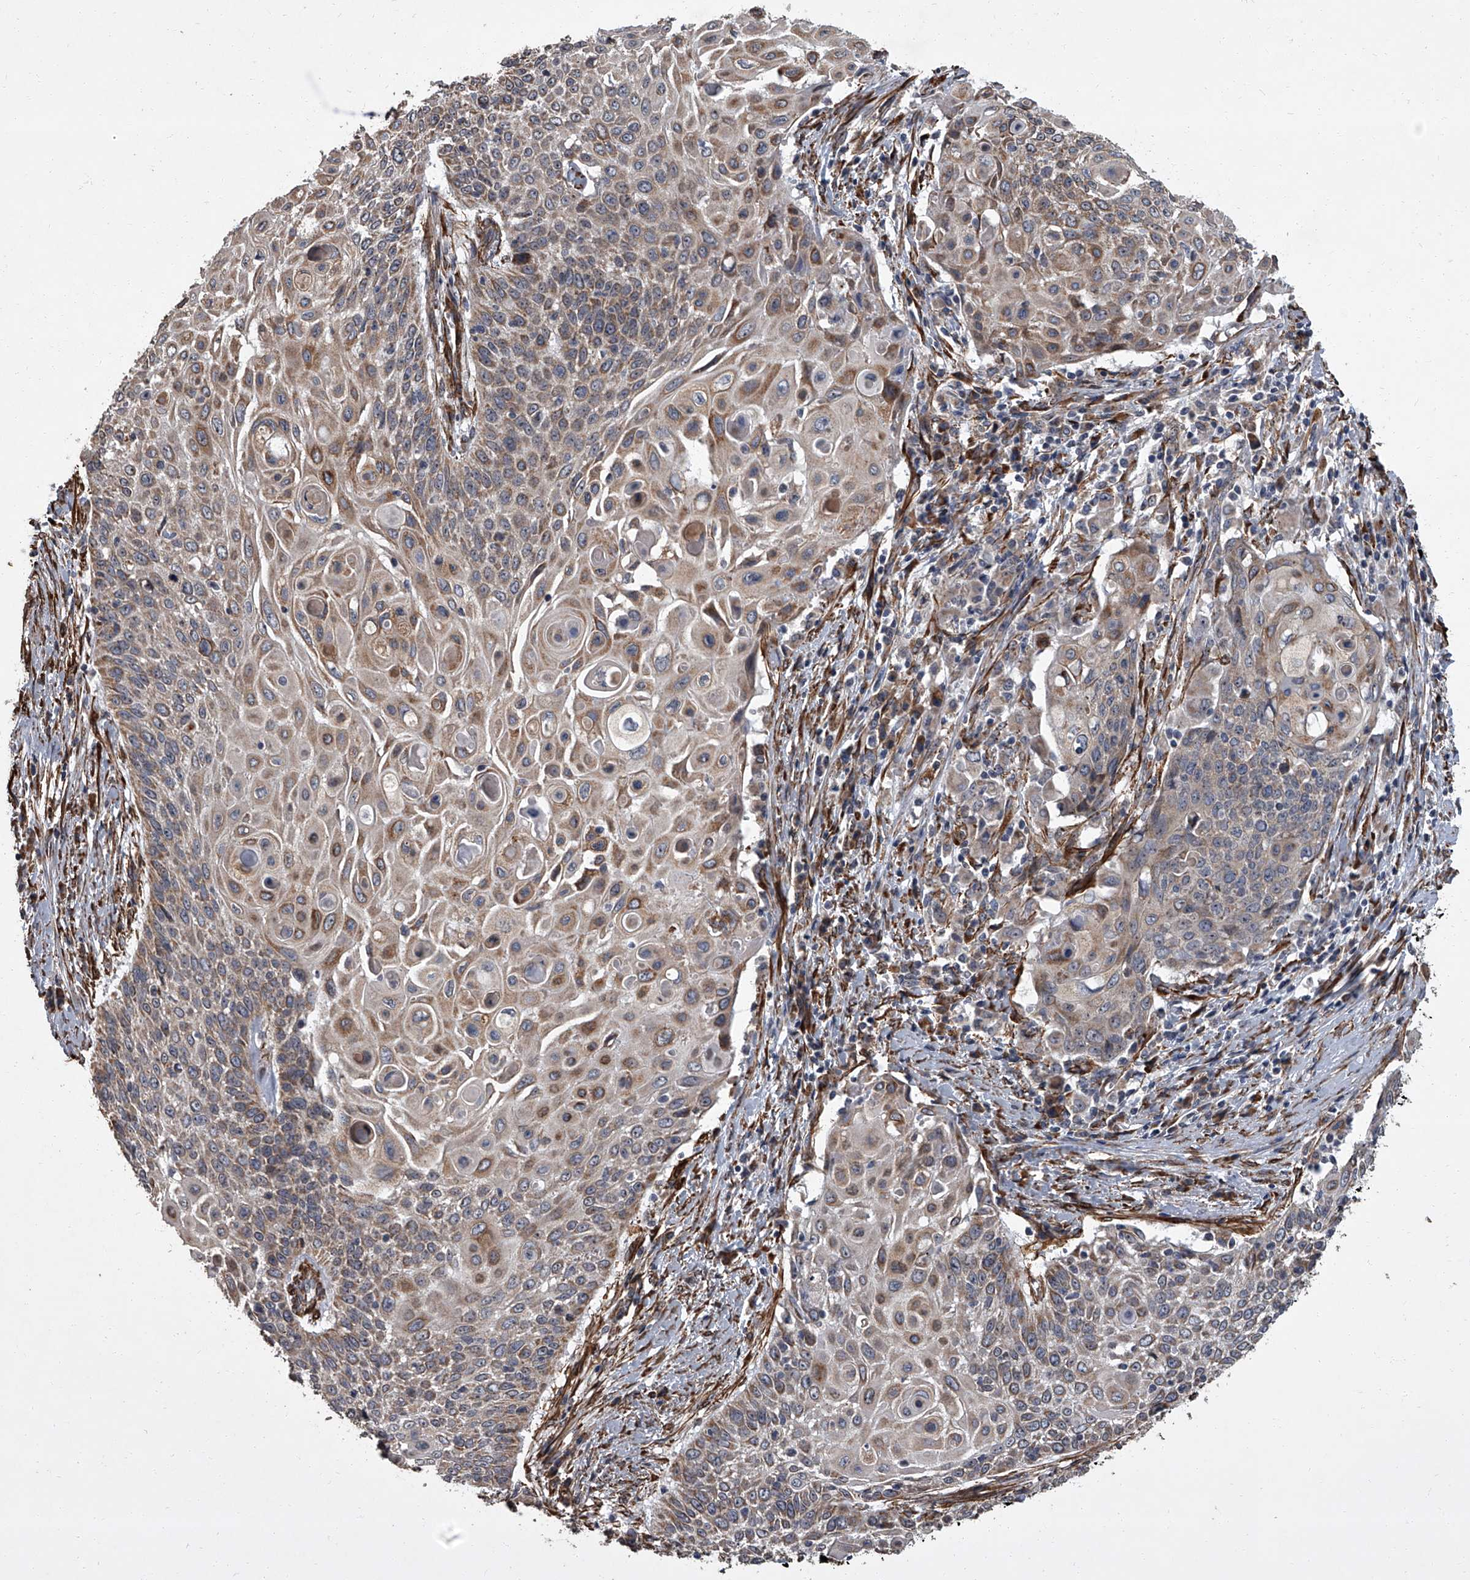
{"staining": {"intensity": "moderate", "quantity": "25%-75%", "location": "cytoplasmic/membranous"}, "tissue": "cervical cancer", "cell_type": "Tumor cells", "image_type": "cancer", "snomed": [{"axis": "morphology", "description": "Squamous cell carcinoma, NOS"}, {"axis": "topography", "description": "Cervix"}], "caption": "The photomicrograph reveals a brown stain indicating the presence of a protein in the cytoplasmic/membranous of tumor cells in cervical cancer.", "gene": "SIRT4", "patient": {"sex": "female", "age": 39}}